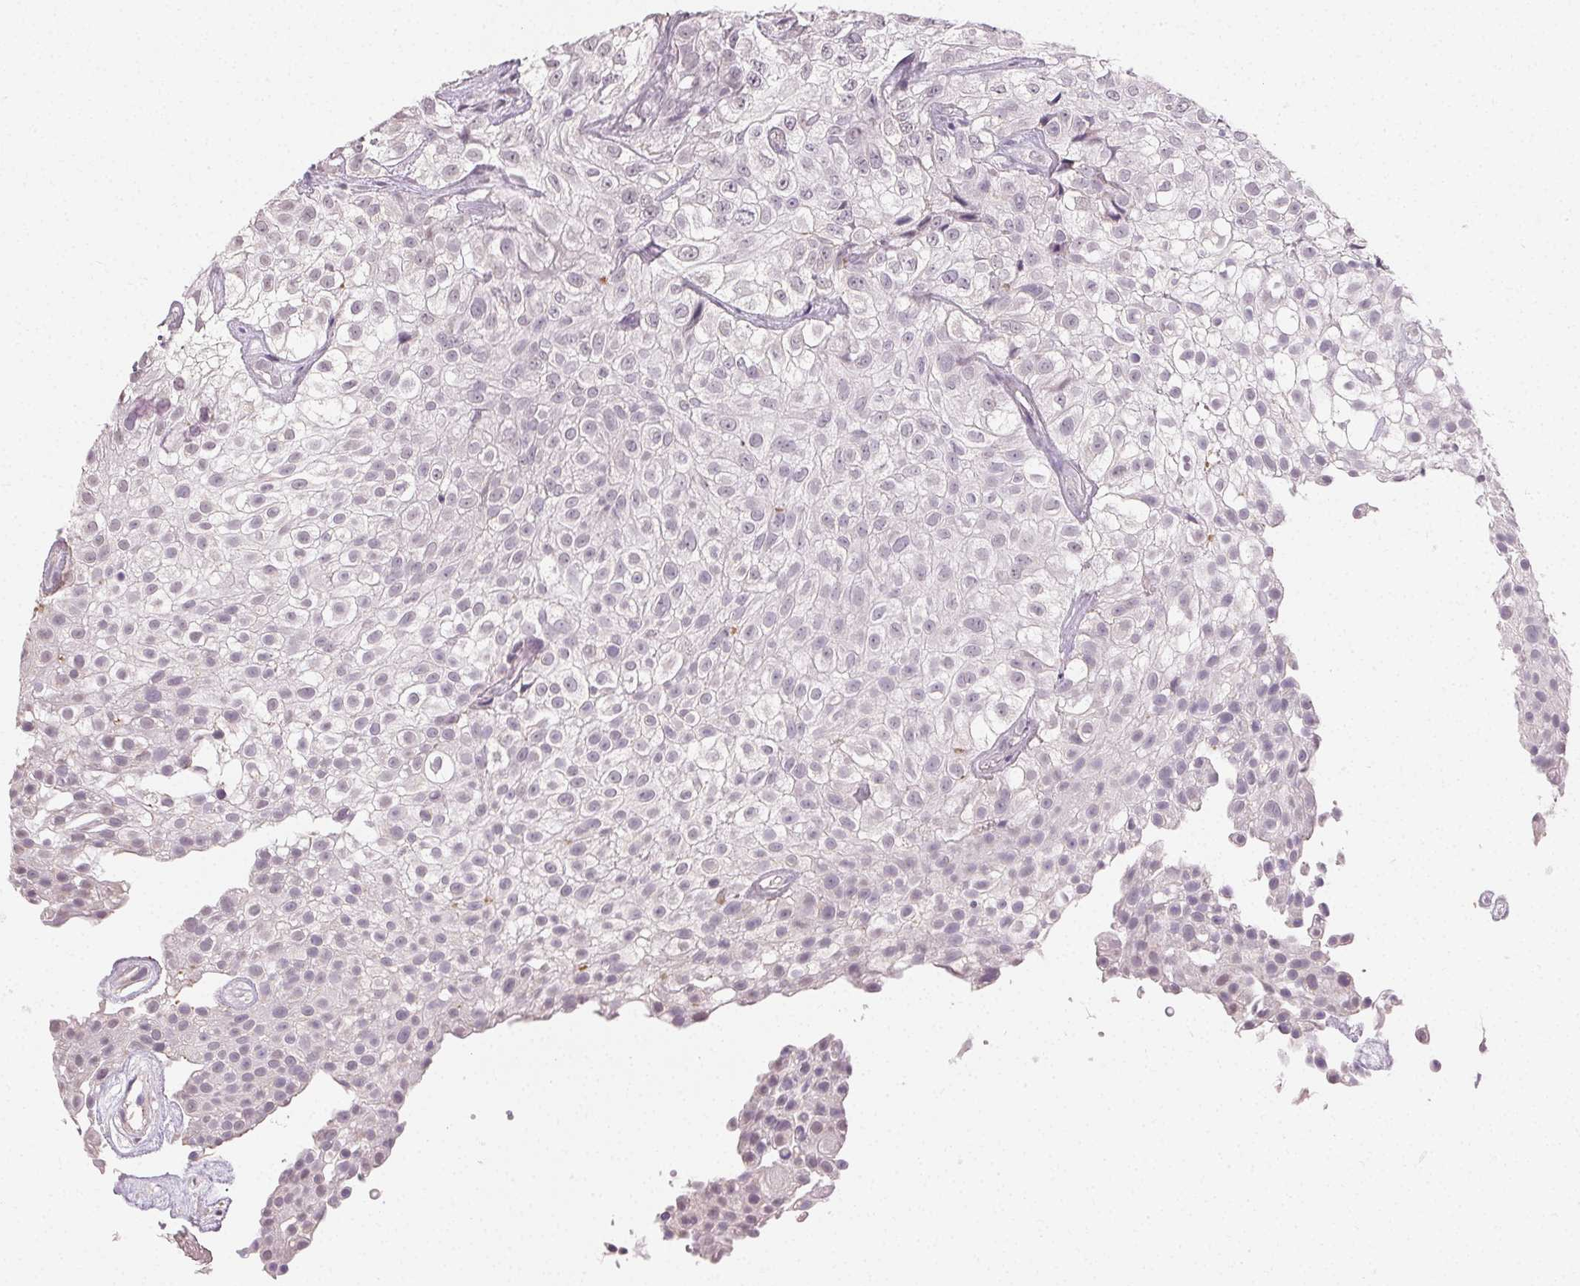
{"staining": {"intensity": "negative", "quantity": "none", "location": "none"}, "tissue": "urothelial cancer", "cell_type": "Tumor cells", "image_type": "cancer", "snomed": [{"axis": "morphology", "description": "Urothelial carcinoma, High grade"}, {"axis": "topography", "description": "Urinary bladder"}], "caption": "Human high-grade urothelial carcinoma stained for a protein using immunohistochemistry (IHC) shows no staining in tumor cells.", "gene": "TMEM174", "patient": {"sex": "male", "age": 56}}